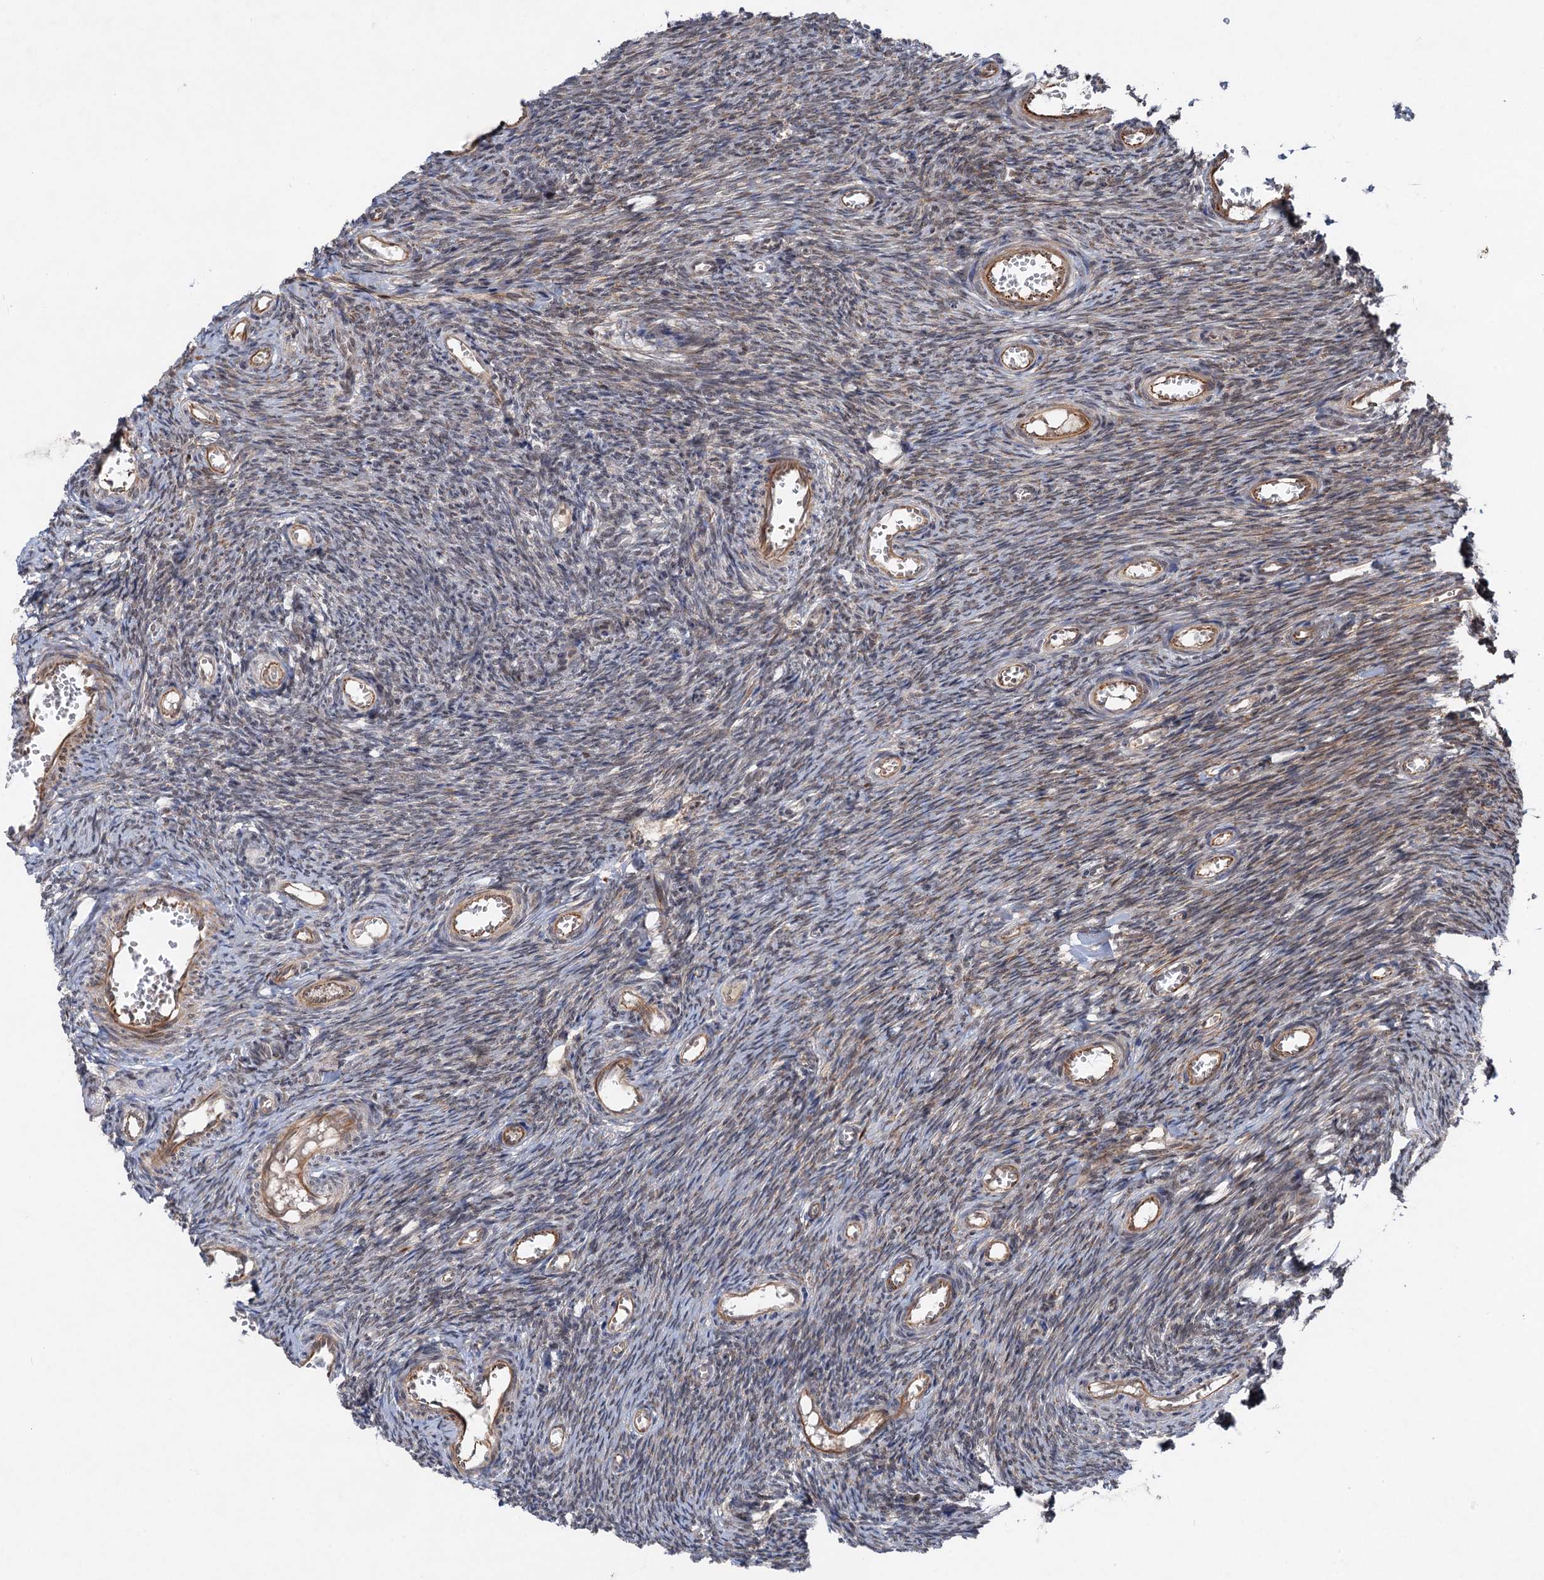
{"staining": {"intensity": "moderate", "quantity": "<25%", "location": "cytoplasmic/membranous"}, "tissue": "ovary", "cell_type": "Ovarian stroma cells", "image_type": "normal", "snomed": [{"axis": "morphology", "description": "Normal tissue, NOS"}, {"axis": "topography", "description": "Ovary"}], "caption": "Ovarian stroma cells reveal moderate cytoplasmic/membranous positivity in approximately <25% of cells in benign ovary.", "gene": "TTC31", "patient": {"sex": "female", "age": 44}}